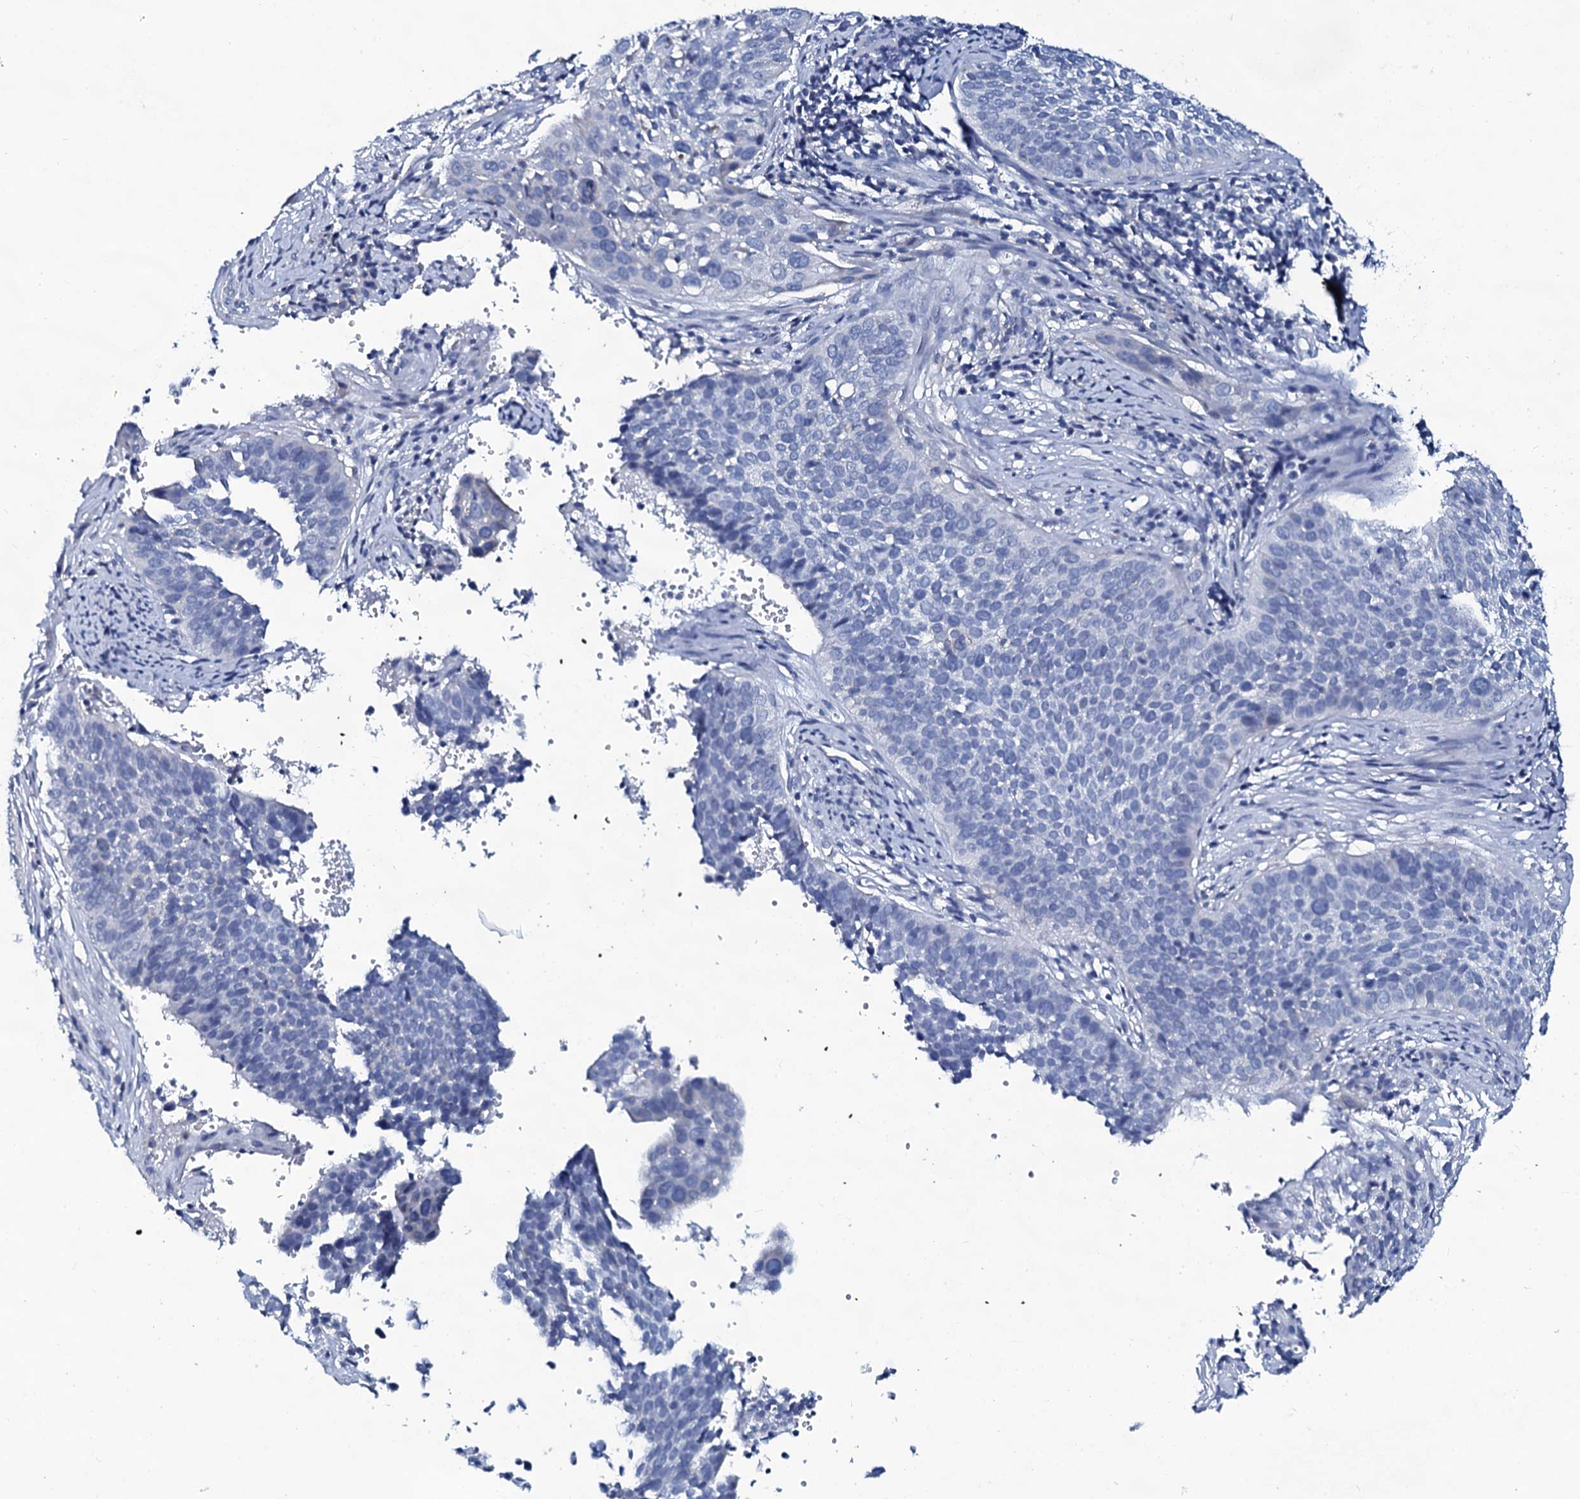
{"staining": {"intensity": "negative", "quantity": "none", "location": "none"}, "tissue": "cervical cancer", "cell_type": "Tumor cells", "image_type": "cancer", "snomed": [{"axis": "morphology", "description": "Squamous cell carcinoma, NOS"}, {"axis": "topography", "description": "Cervix"}], "caption": "Immunohistochemical staining of cervical cancer reveals no significant expression in tumor cells.", "gene": "SLC4A7", "patient": {"sex": "female", "age": 34}}